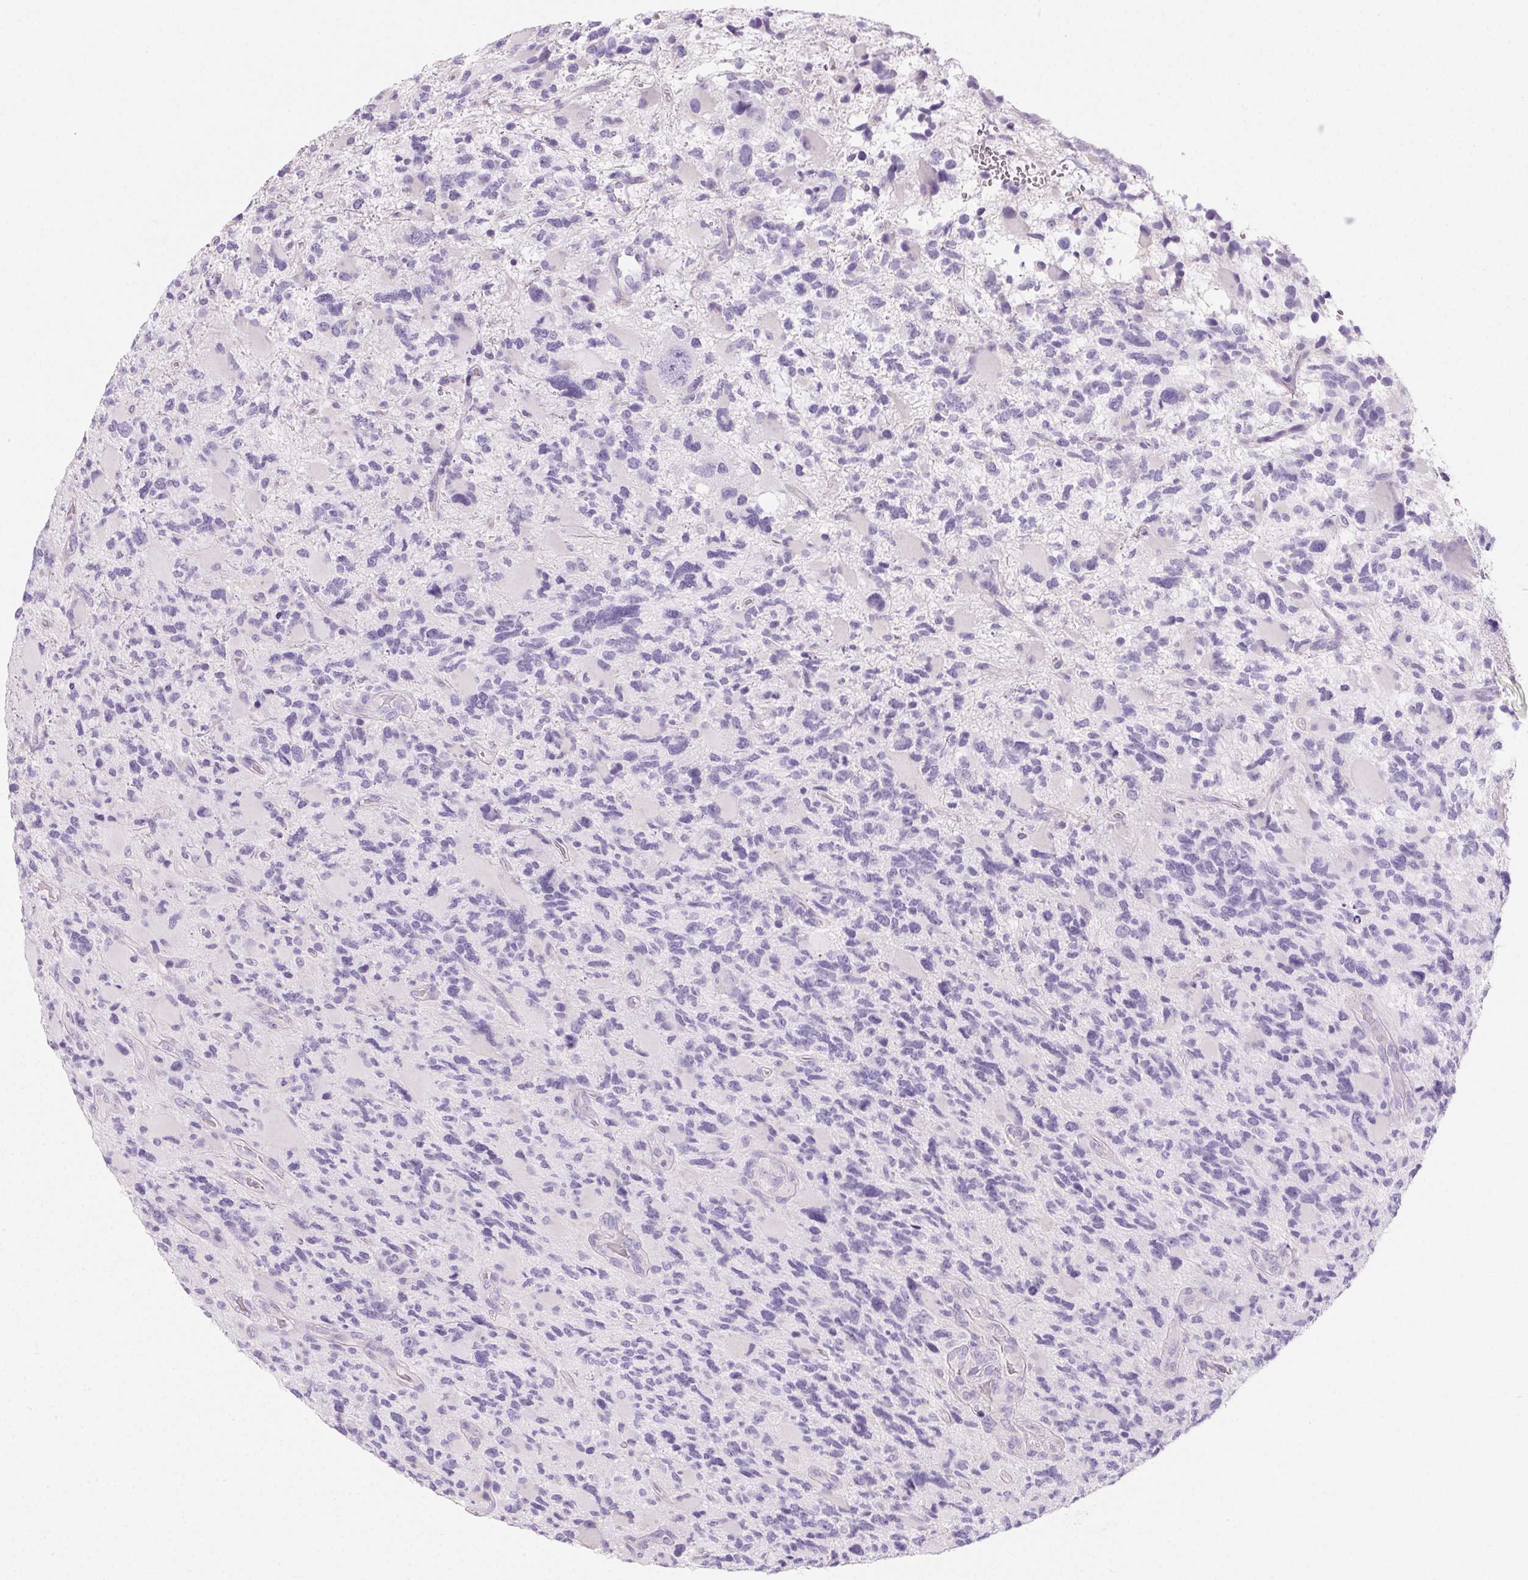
{"staining": {"intensity": "negative", "quantity": "none", "location": "none"}, "tissue": "glioma", "cell_type": "Tumor cells", "image_type": "cancer", "snomed": [{"axis": "morphology", "description": "Glioma, malignant, High grade"}, {"axis": "topography", "description": "Brain"}], "caption": "IHC of high-grade glioma (malignant) demonstrates no staining in tumor cells.", "gene": "PRSS3", "patient": {"sex": "female", "age": 71}}